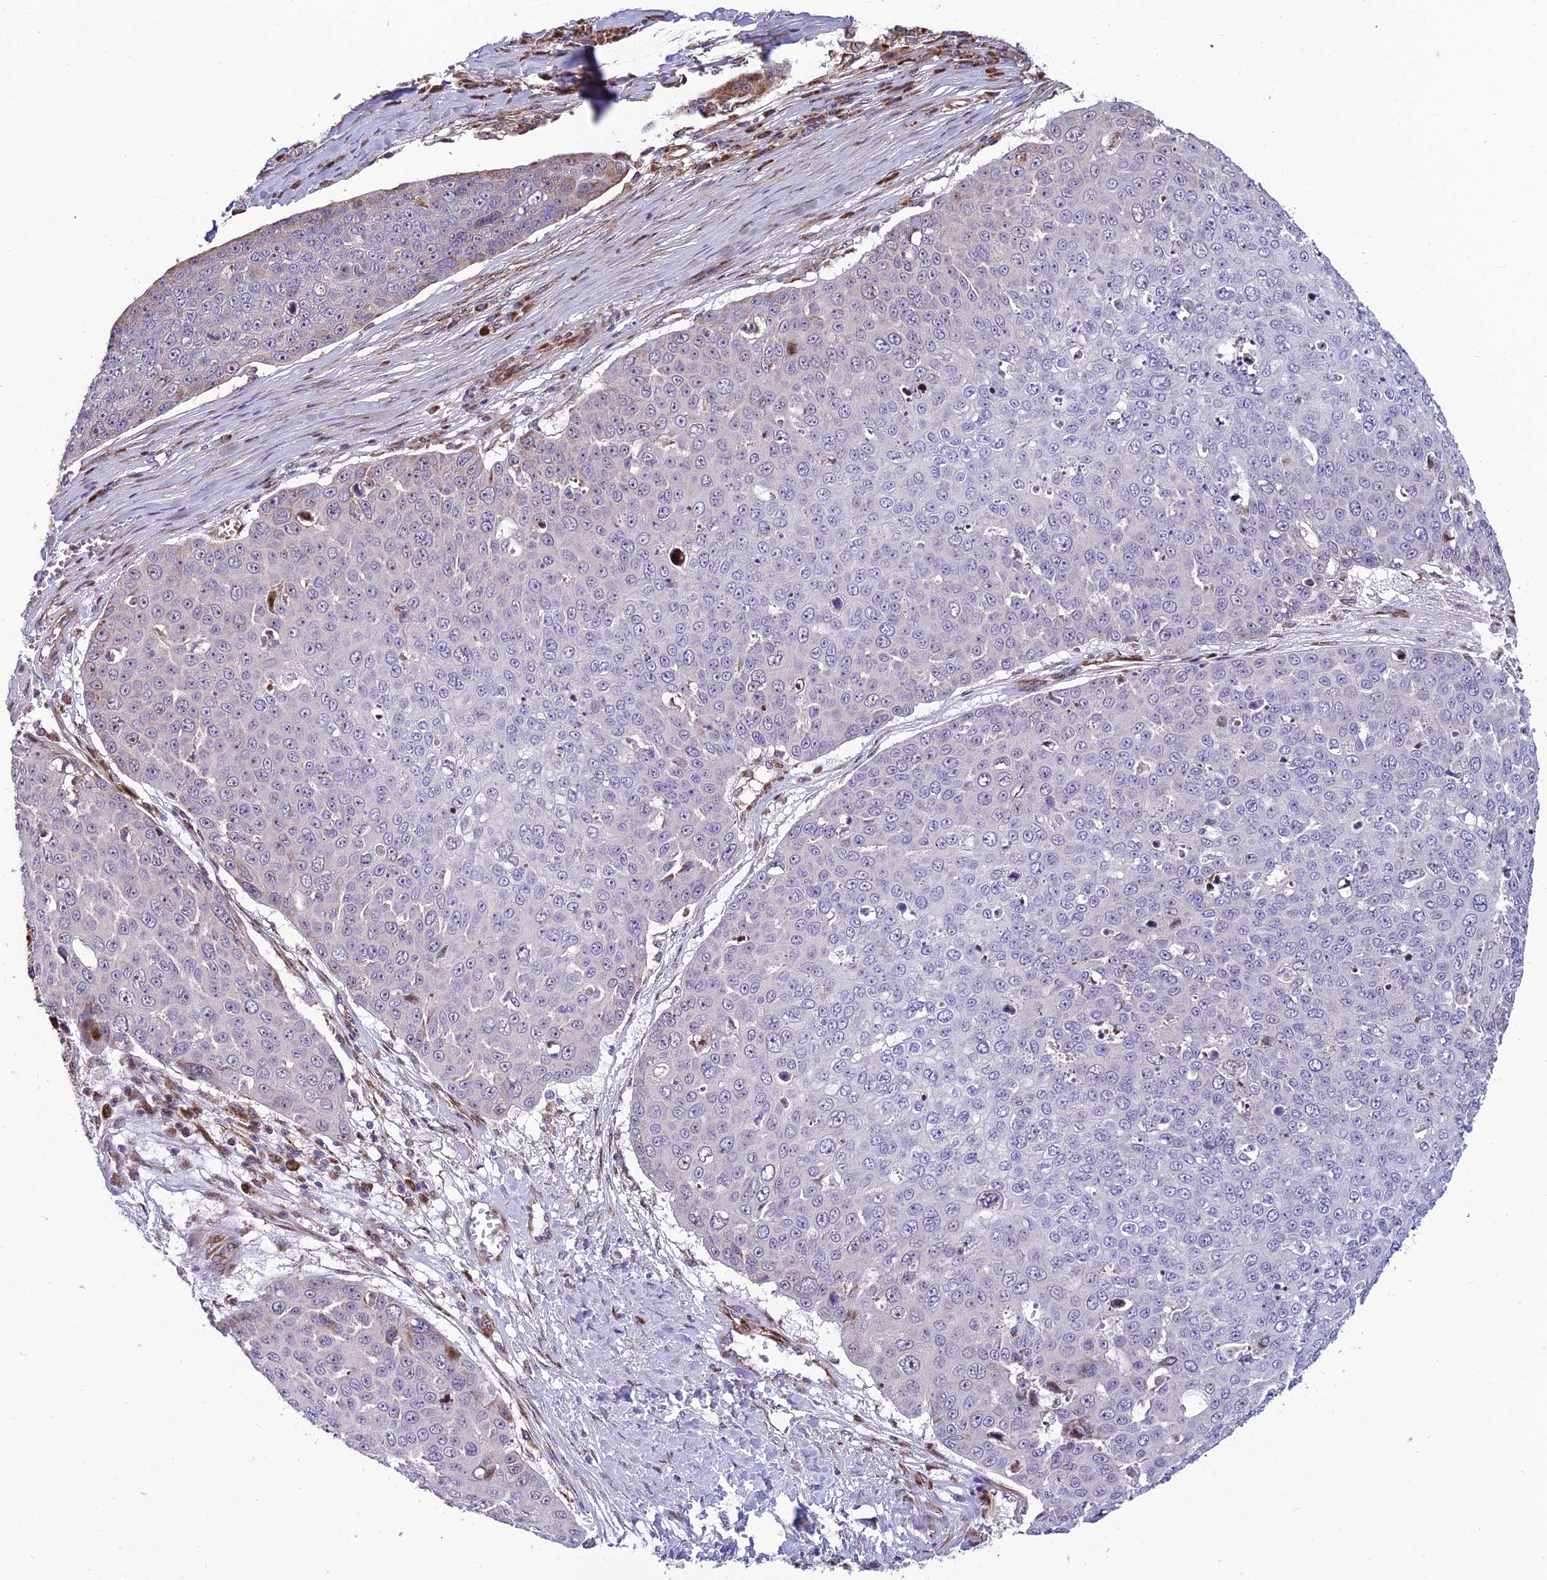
{"staining": {"intensity": "negative", "quantity": "none", "location": "none"}, "tissue": "skin cancer", "cell_type": "Tumor cells", "image_type": "cancer", "snomed": [{"axis": "morphology", "description": "Squamous cell carcinoma, NOS"}, {"axis": "topography", "description": "Skin"}], "caption": "Immunohistochemical staining of human skin cancer demonstrates no significant expression in tumor cells. Nuclei are stained in blue.", "gene": "KBTBD7", "patient": {"sex": "male", "age": 71}}